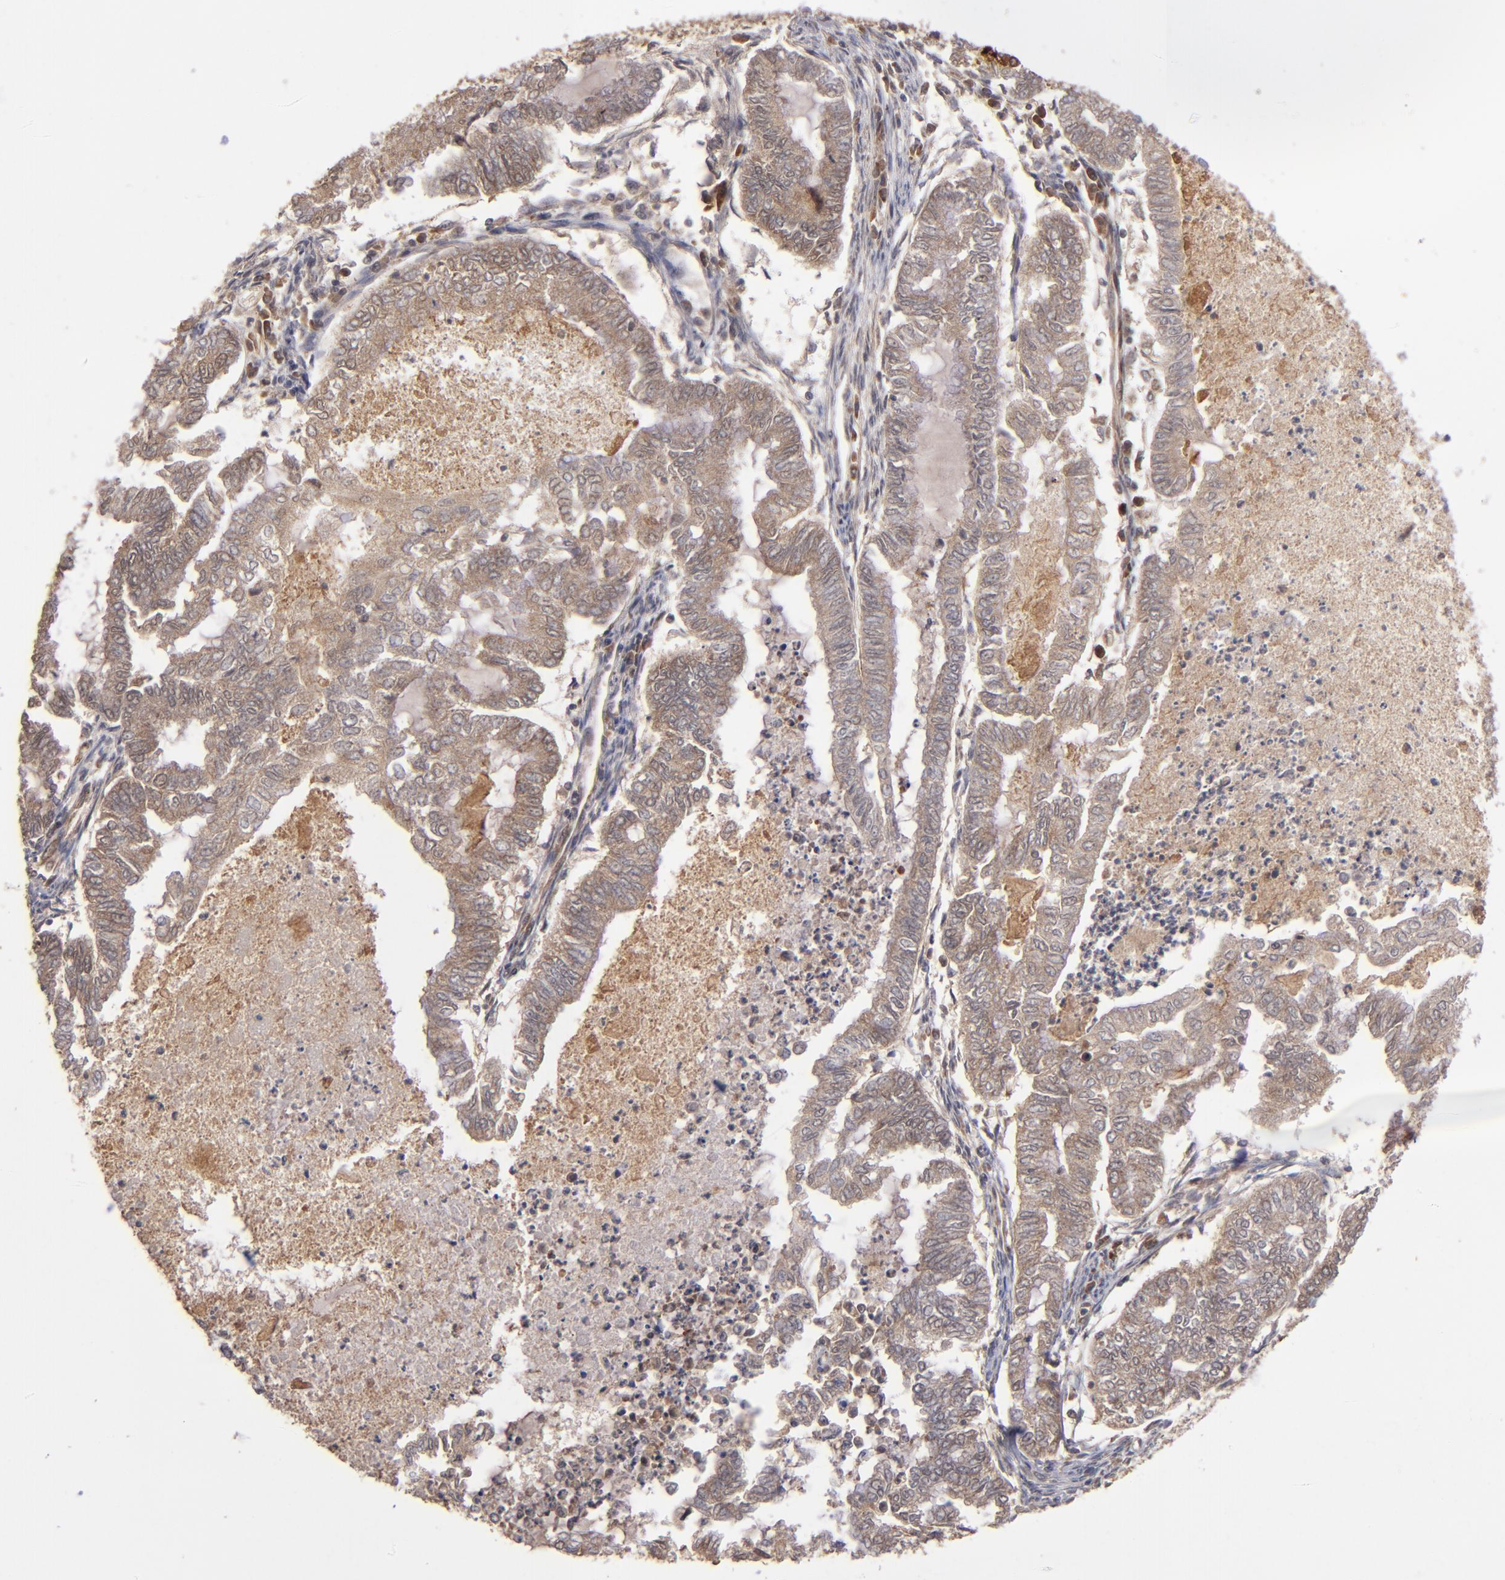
{"staining": {"intensity": "weak", "quantity": ">75%", "location": "cytoplasmic/membranous"}, "tissue": "endometrial cancer", "cell_type": "Tumor cells", "image_type": "cancer", "snomed": [{"axis": "morphology", "description": "Adenocarcinoma, NOS"}, {"axis": "topography", "description": "Endometrium"}], "caption": "Endometrial cancer was stained to show a protein in brown. There is low levels of weak cytoplasmic/membranous expression in about >75% of tumor cells. (Brightfield microscopy of DAB IHC at high magnification).", "gene": "BDKRB1", "patient": {"sex": "female", "age": 79}}